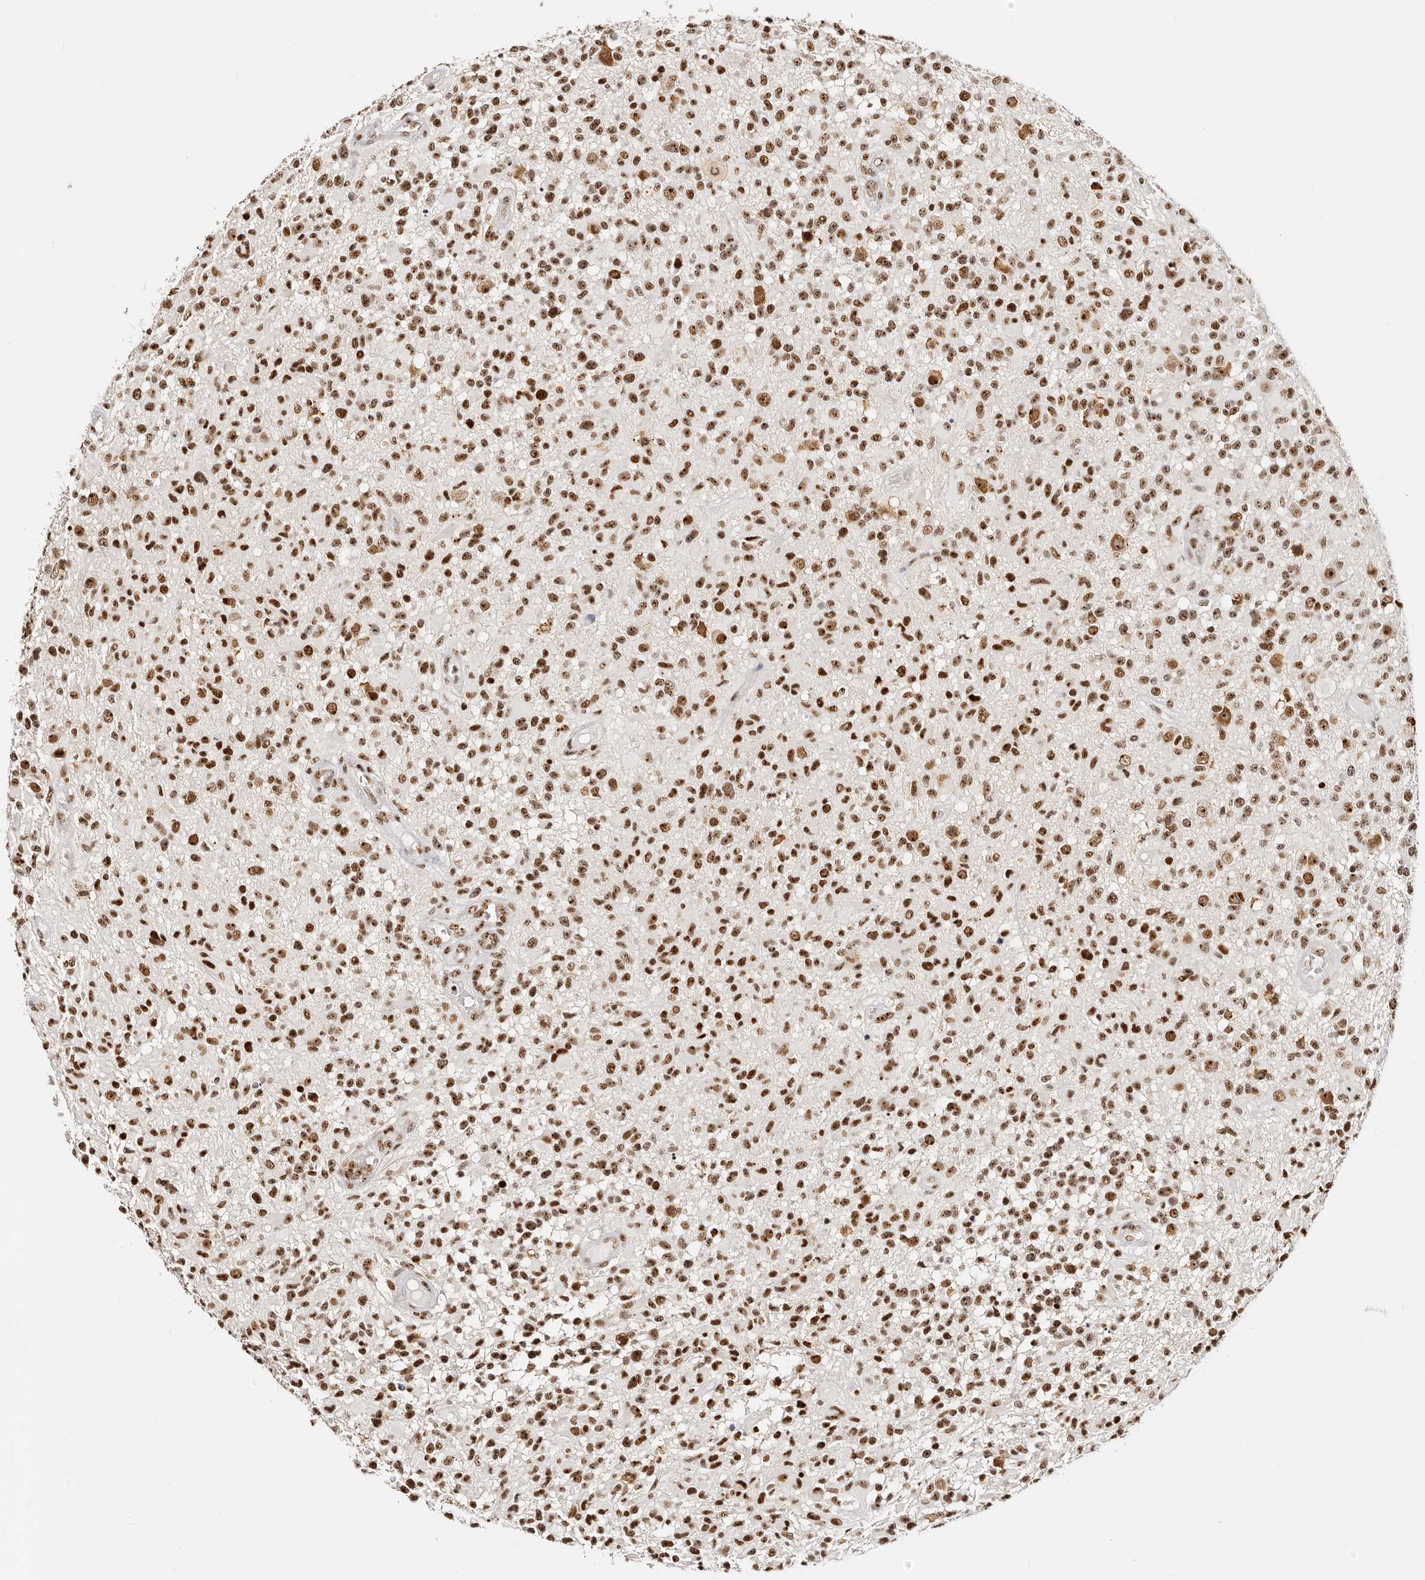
{"staining": {"intensity": "strong", "quantity": ">75%", "location": "nuclear"}, "tissue": "glioma", "cell_type": "Tumor cells", "image_type": "cancer", "snomed": [{"axis": "morphology", "description": "Glioma, malignant, High grade"}, {"axis": "morphology", "description": "Glioblastoma, NOS"}, {"axis": "topography", "description": "Brain"}], "caption": "This histopathology image shows immunohistochemistry (IHC) staining of glioblastoma, with high strong nuclear positivity in approximately >75% of tumor cells.", "gene": "IQGAP3", "patient": {"sex": "male", "age": 60}}